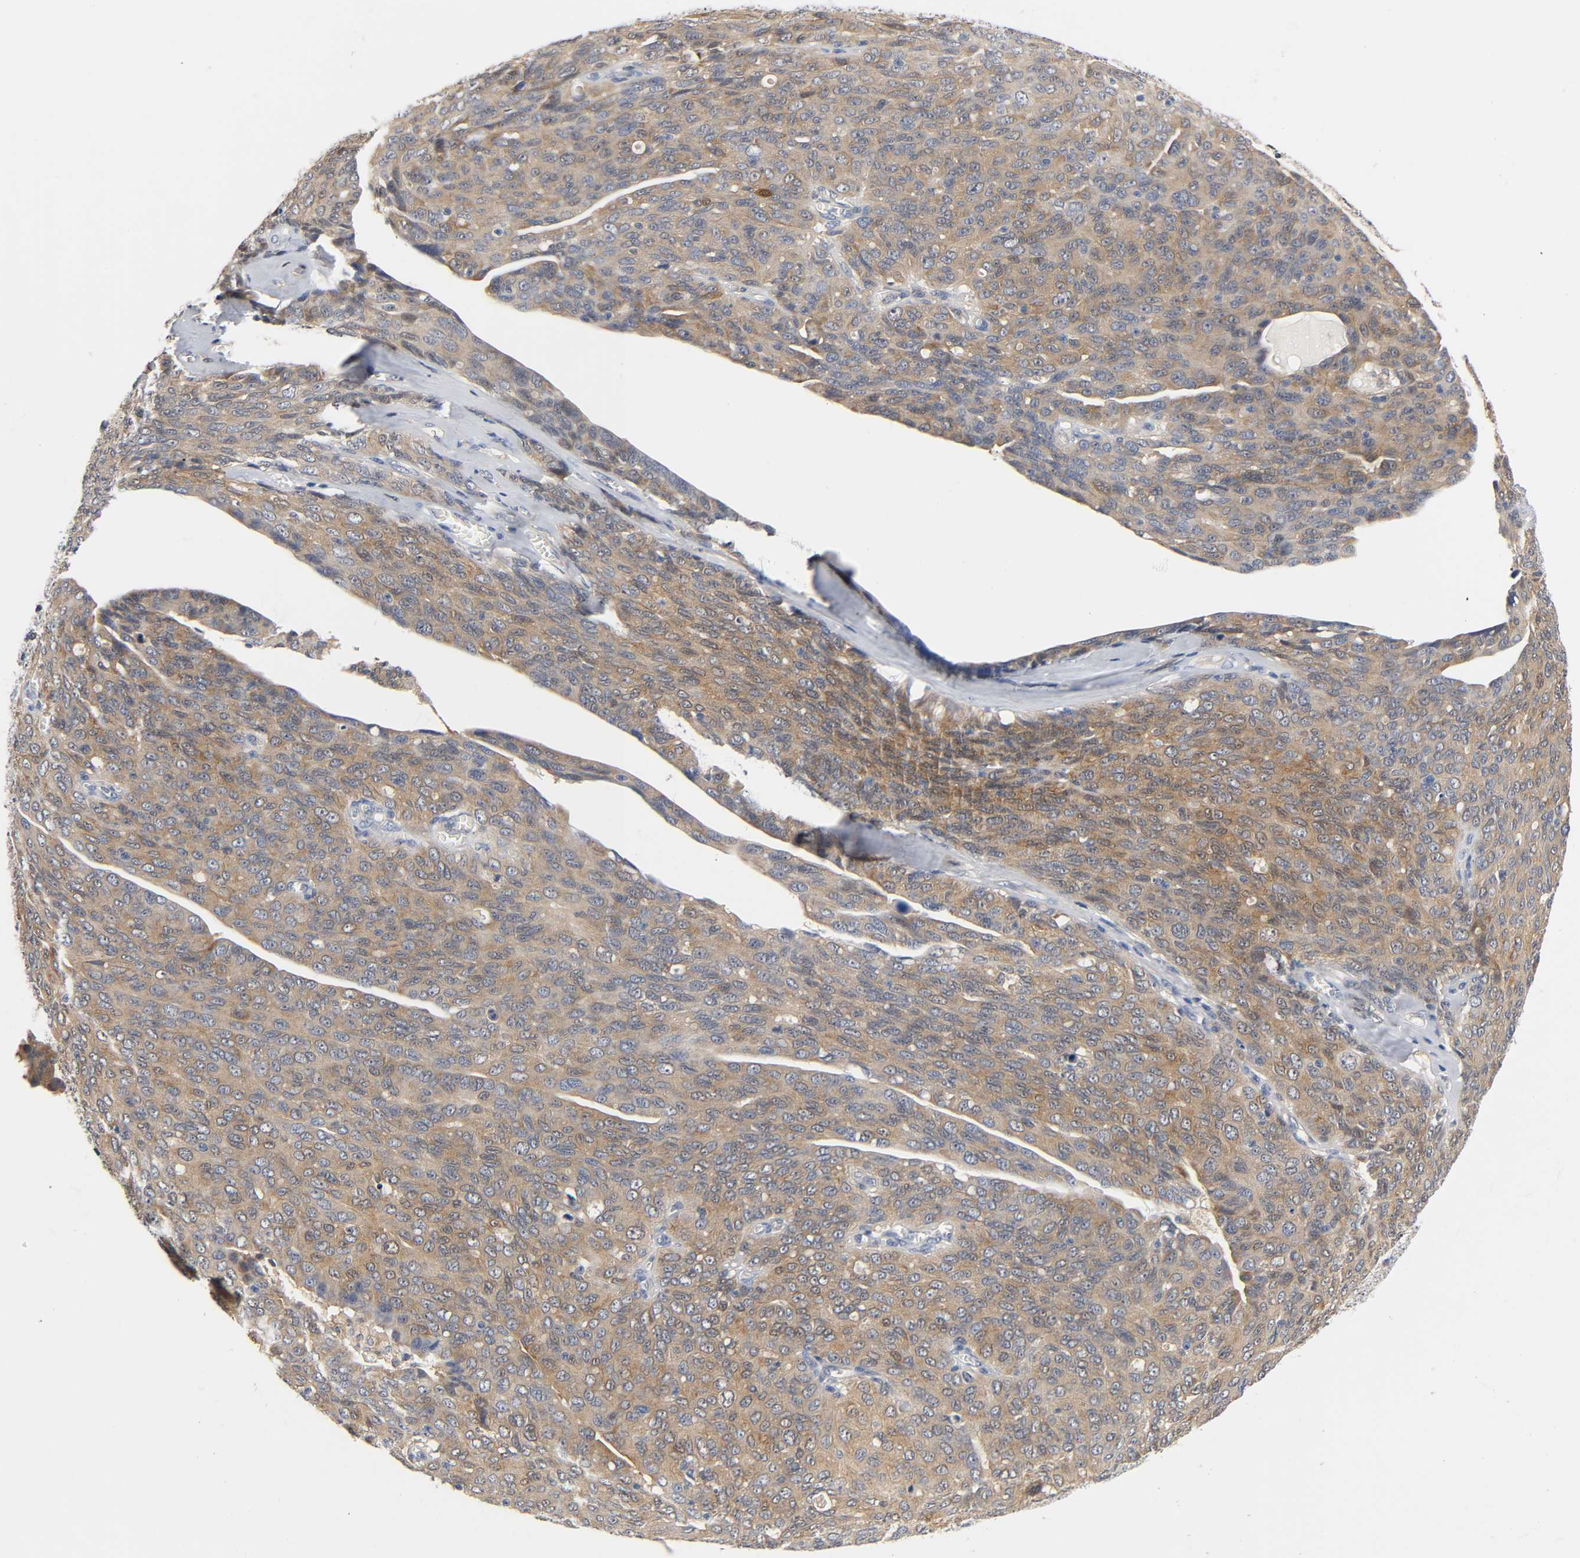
{"staining": {"intensity": "moderate", "quantity": ">75%", "location": "cytoplasmic/membranous"}, "tissue": "ovarian cancer", "cell_type": "Tumor cells", "image_type": "cancer", "snomed": [{"axis": "morphology", "description": "Carcinoma, endometroid"}, {"axis": "topography", "description": "Ovary"}], "caption": "Protein analysis of endometroid carcinoma (ovarian) tissue demonstrates moderate cytoplasmic/membranous staining in approximately >75% of tumor cells.", "gene": "FYN", "patient": {"sex": "female", "age": 60}}